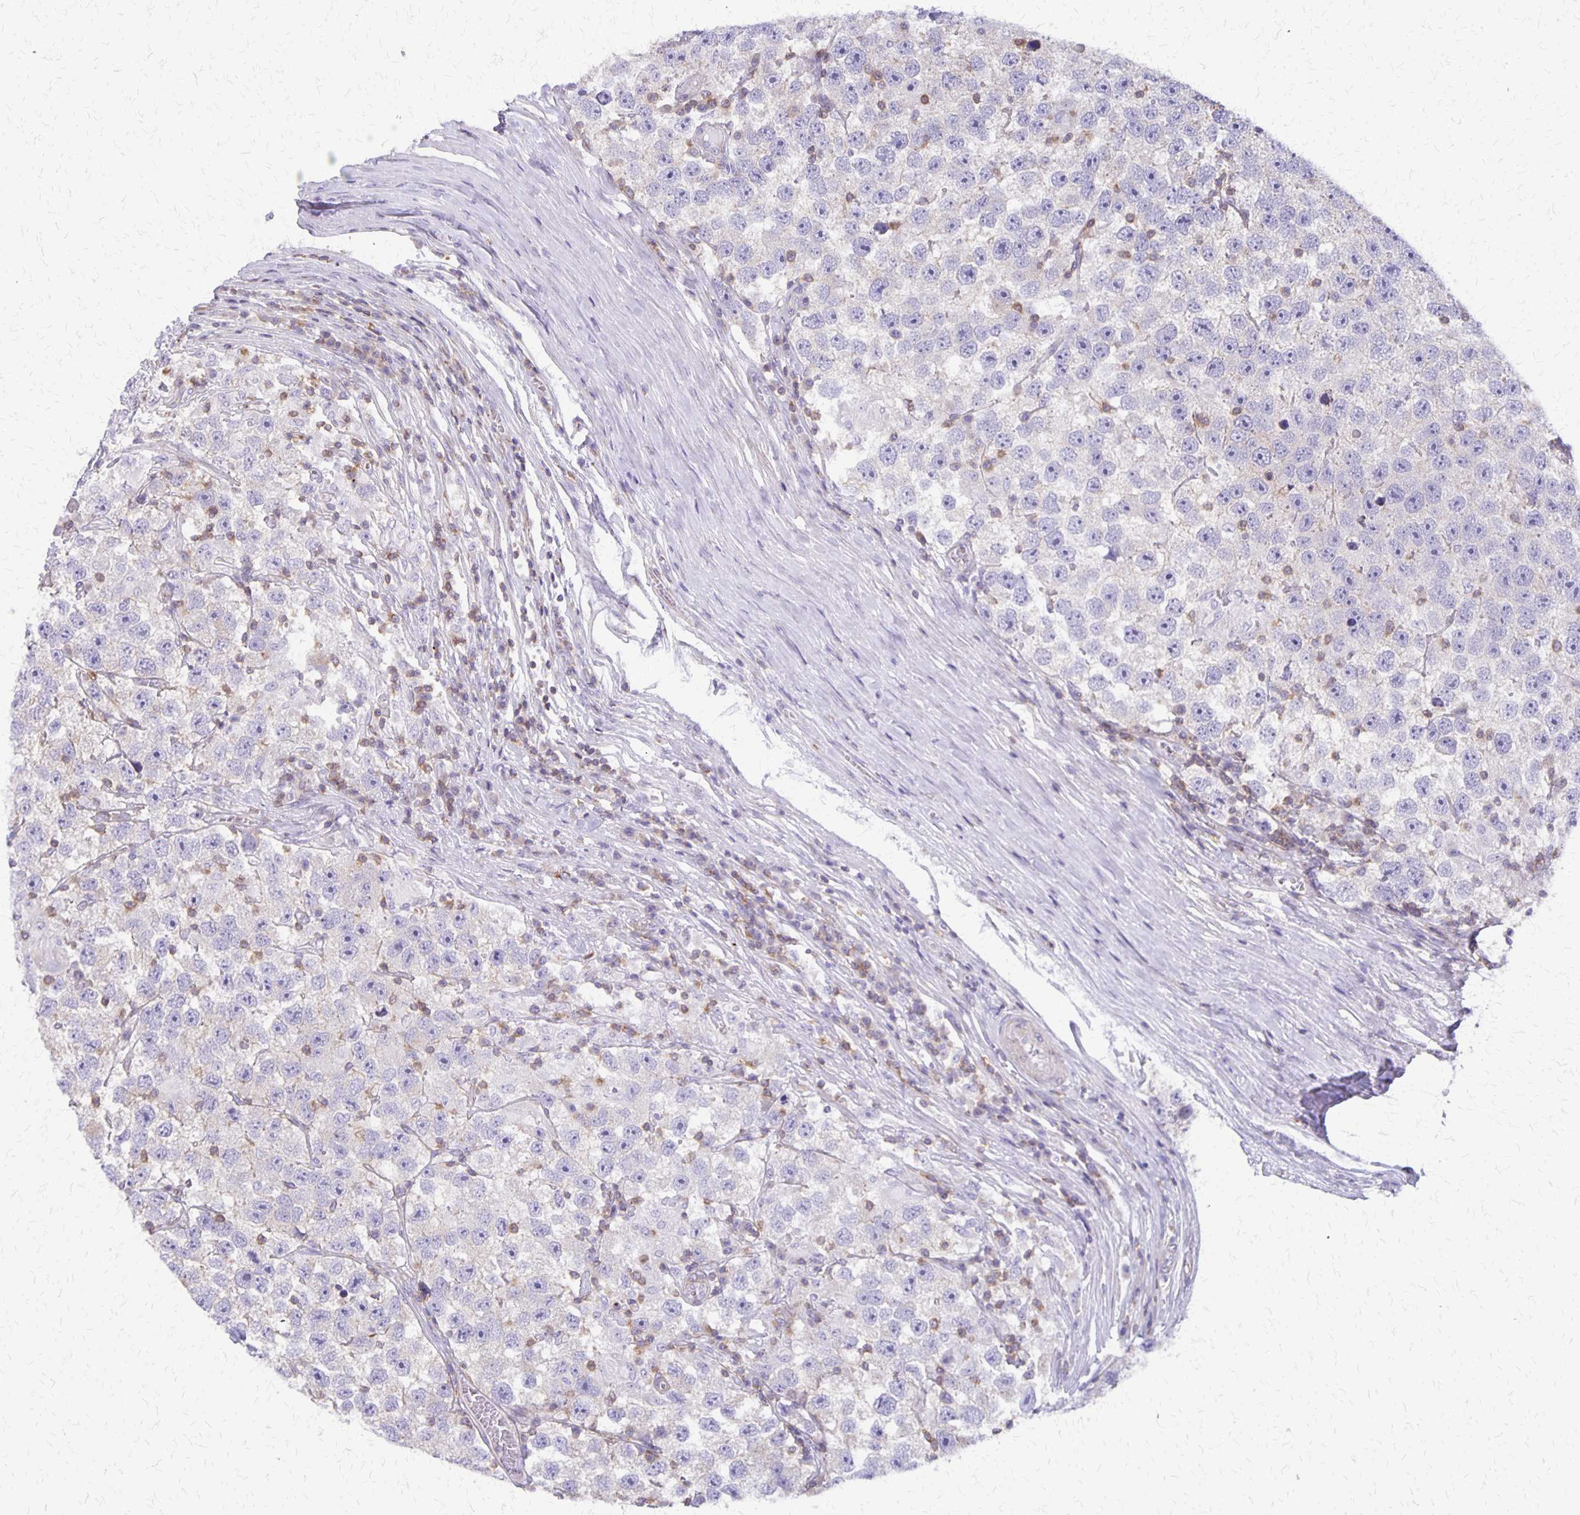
{"staining": {"intensity": "negative", "quantity": "none", "location": "none"}, "tissue": "testis cancer", "cell_type": "Tumor cells", "image_type": "cancer", "snomed": [{"axis": "morphology", "description": "Seminoma, NOS"}, {"axis": "topography", "description": "Testis"}], "caption": "This is an immunohistochemistry (IHC) photomicrograph of testis cancer. There is no expression in tumor cells.", "gene": "SEPTIN5", "patient": {"sex": "male", "age": 26}}